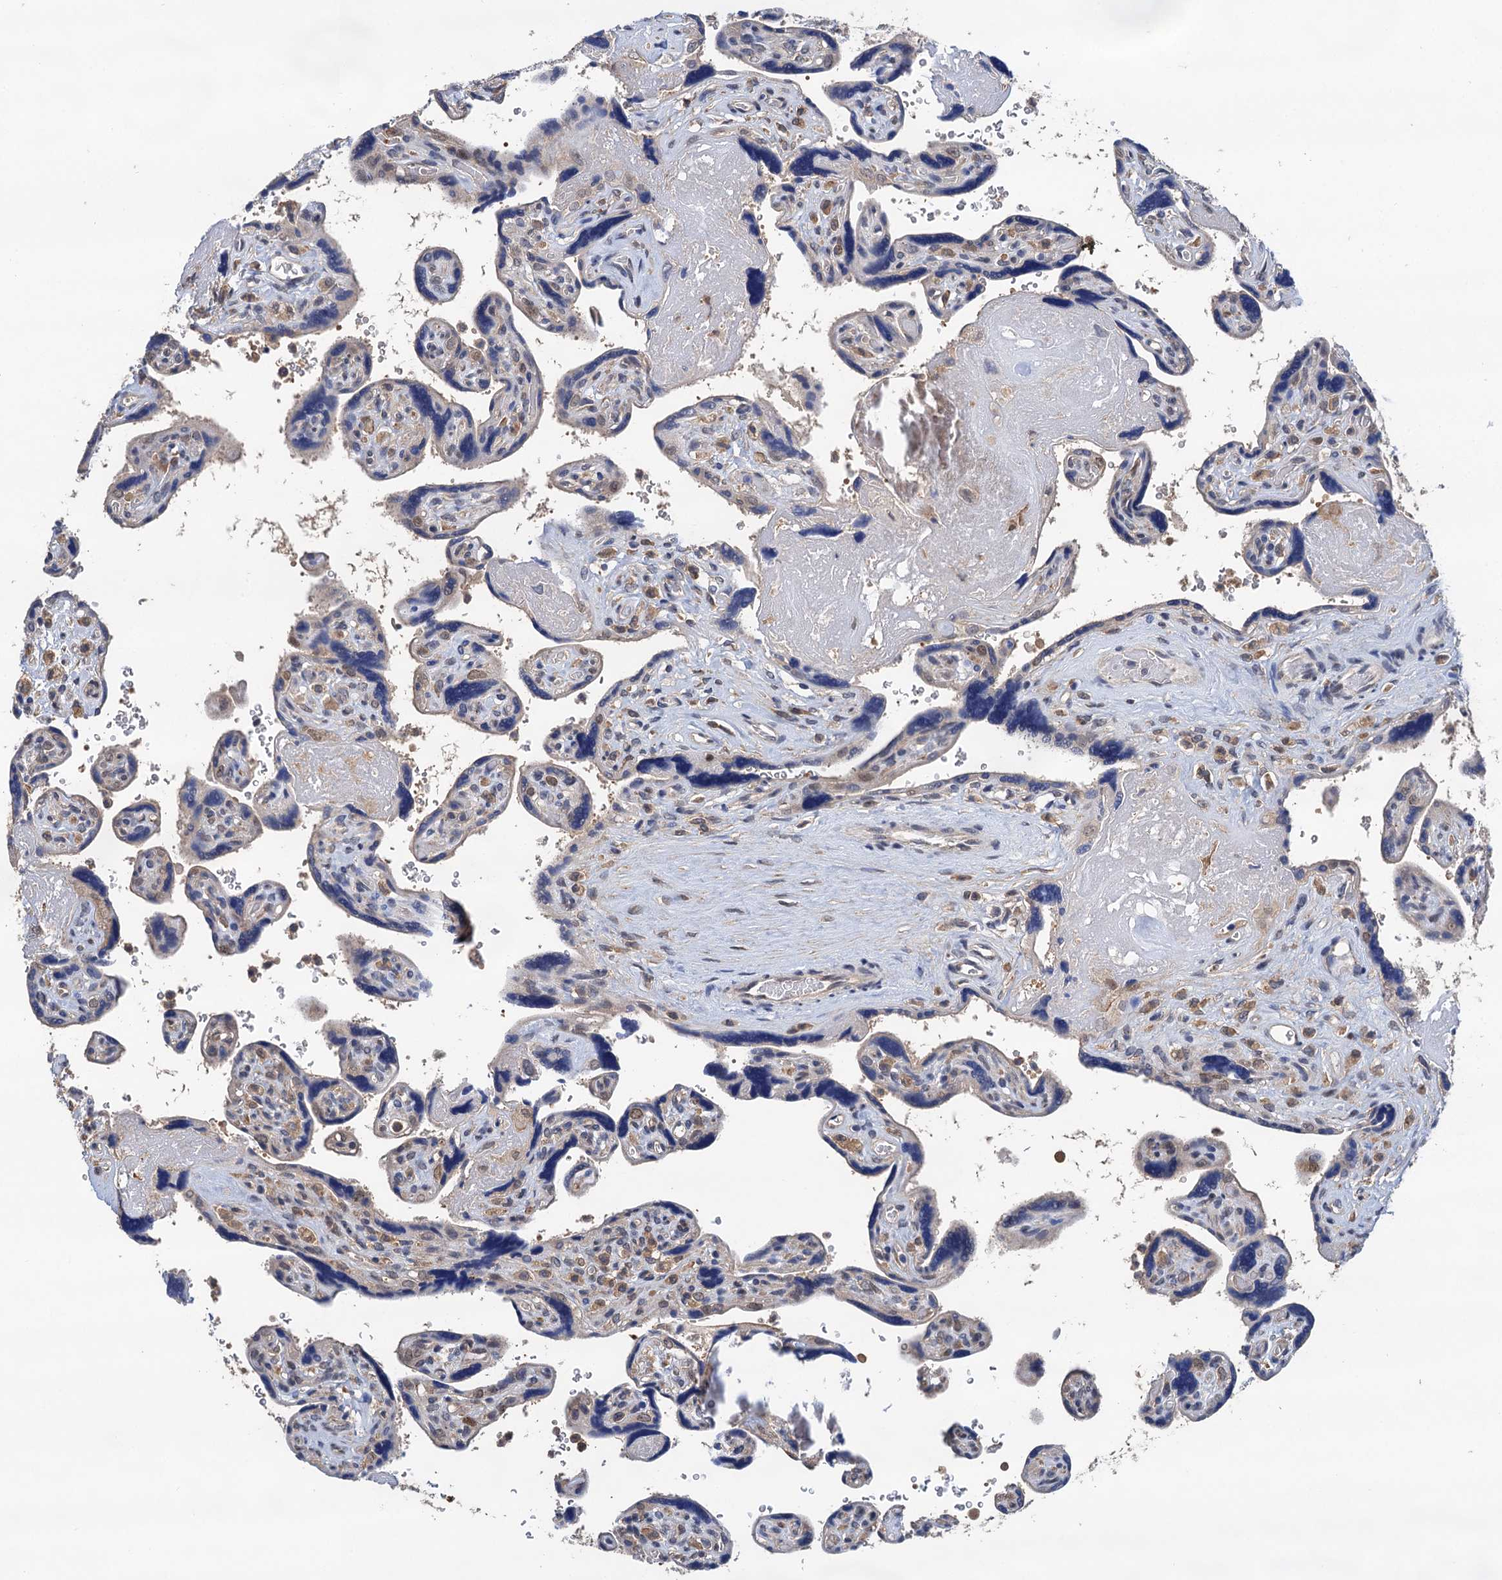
{"staining": {"intensity": "moderate", "quantity": ">75%", "location": "cytoplasmic/membranous,nuclear"}, "tissue": "placenta", "cell_type": "Decidual cells", "image_type": "normal", "snomed": [{"axis": "morphology", "description": "Normal tissue, NOS"}, {"axis": "topography", "description": "Placenta"}], "caption": "A medium amount of moderate cytoplasmic/membranous,nuclear expression is present in approximately >75% of decidual cells in unremarkable placenta. (DAB (3,3'-diaminobenzidine) = brown stain, brightfield microscopy at high magnification).", "gene": "TMEM39B", "patient": {"sex": "female", "age": 39}}